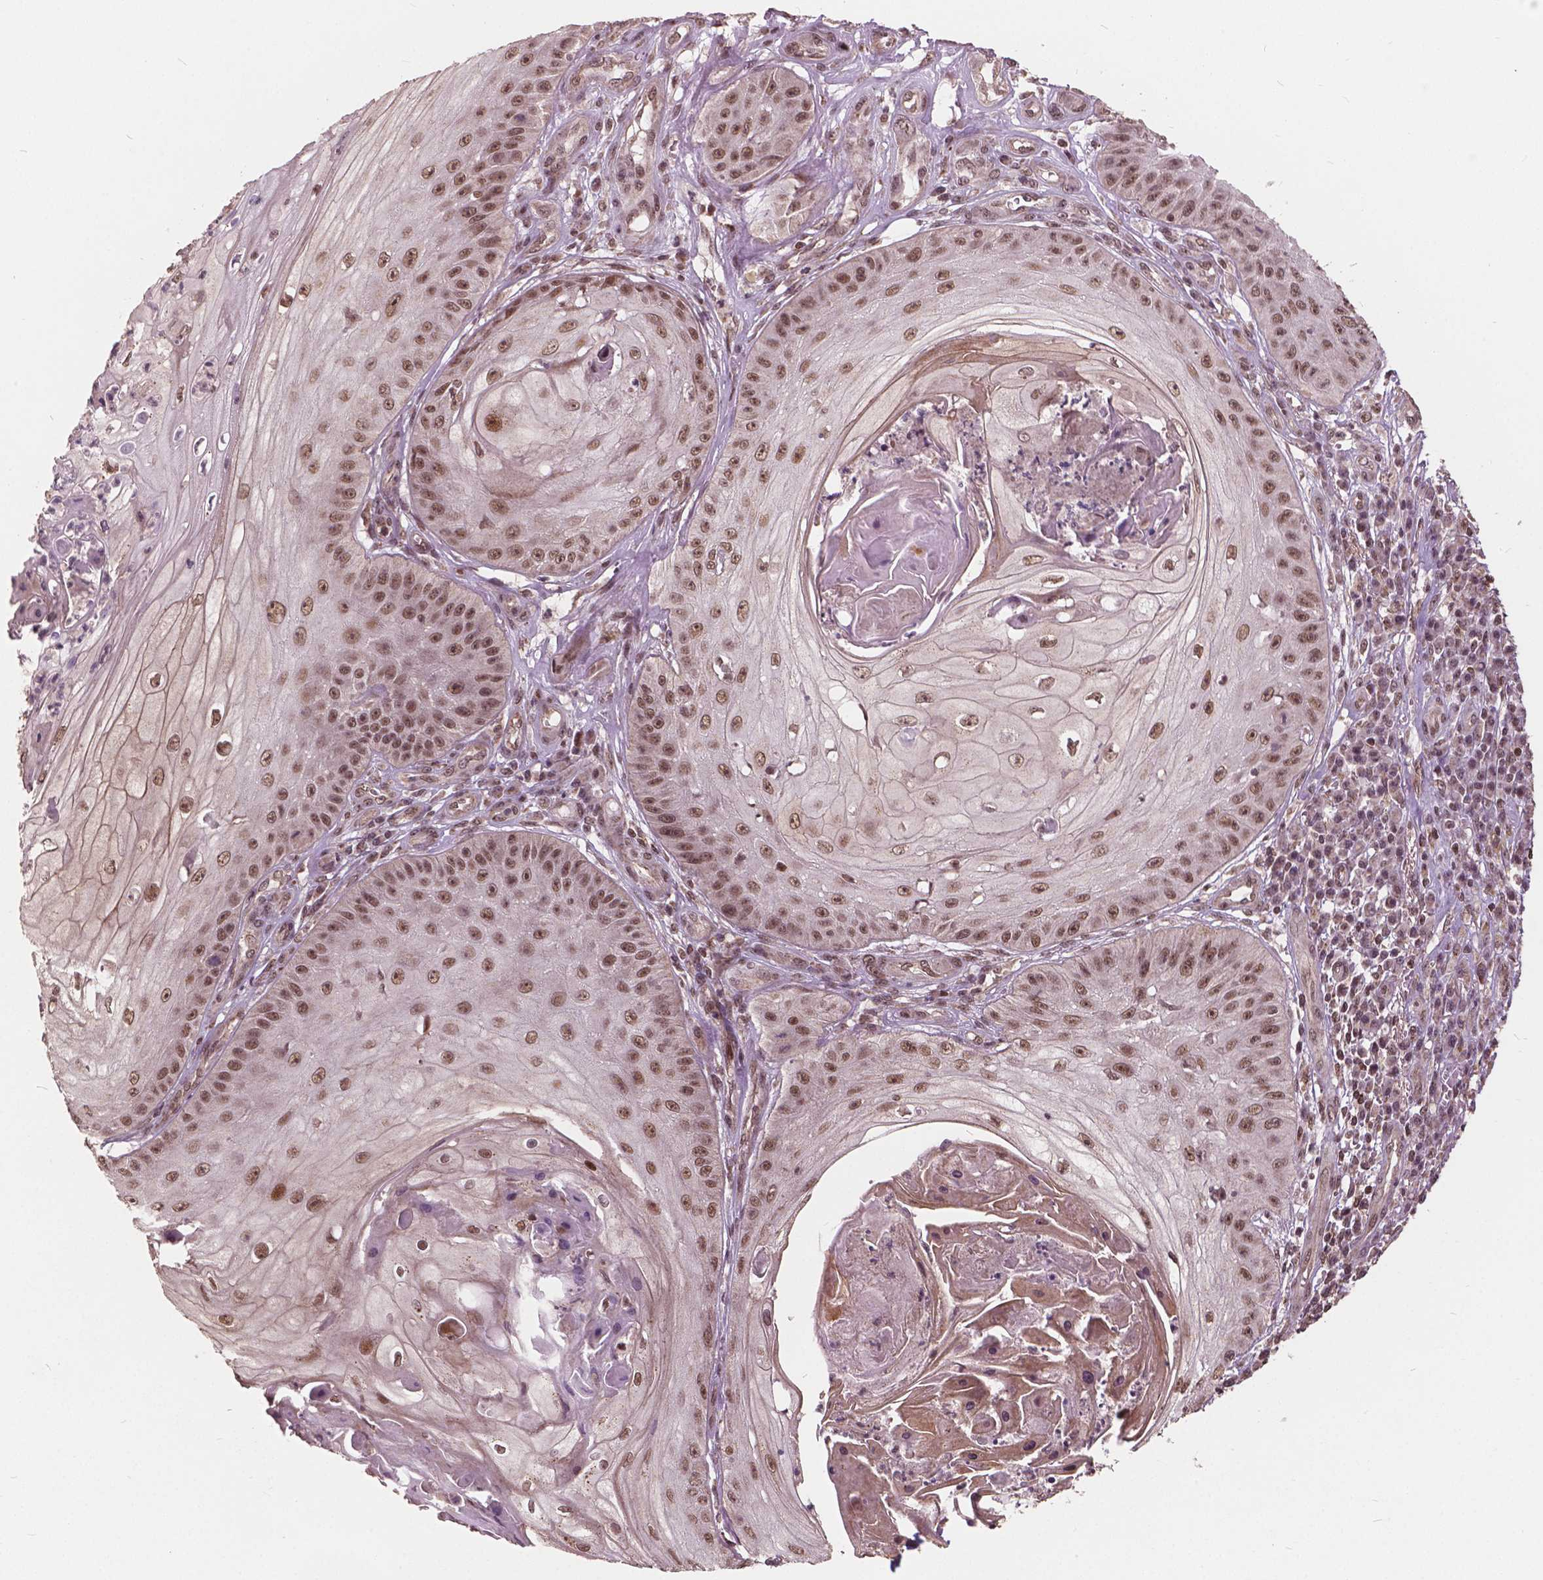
{"staining": {"intensity": "moderate", "quantity": ">75%", "location": "nuclear"}, "tissue": "skin cancer", "cell_type": "Tumor cells", "image_type": "cancer", "snomed": [{"axis": "morphology", "description": "Squamous cell carcinoma, NOS"}, {"axis": "topography", "description": "Skin"}], "caption": "Skin squamous cell carcinoma stained for a protein (brown) demonstrates moderate nuclear positive positivity in about >75% of tumor cells.", "gene": "GPS2", "patient": {"sex": "male", "age": 70}}